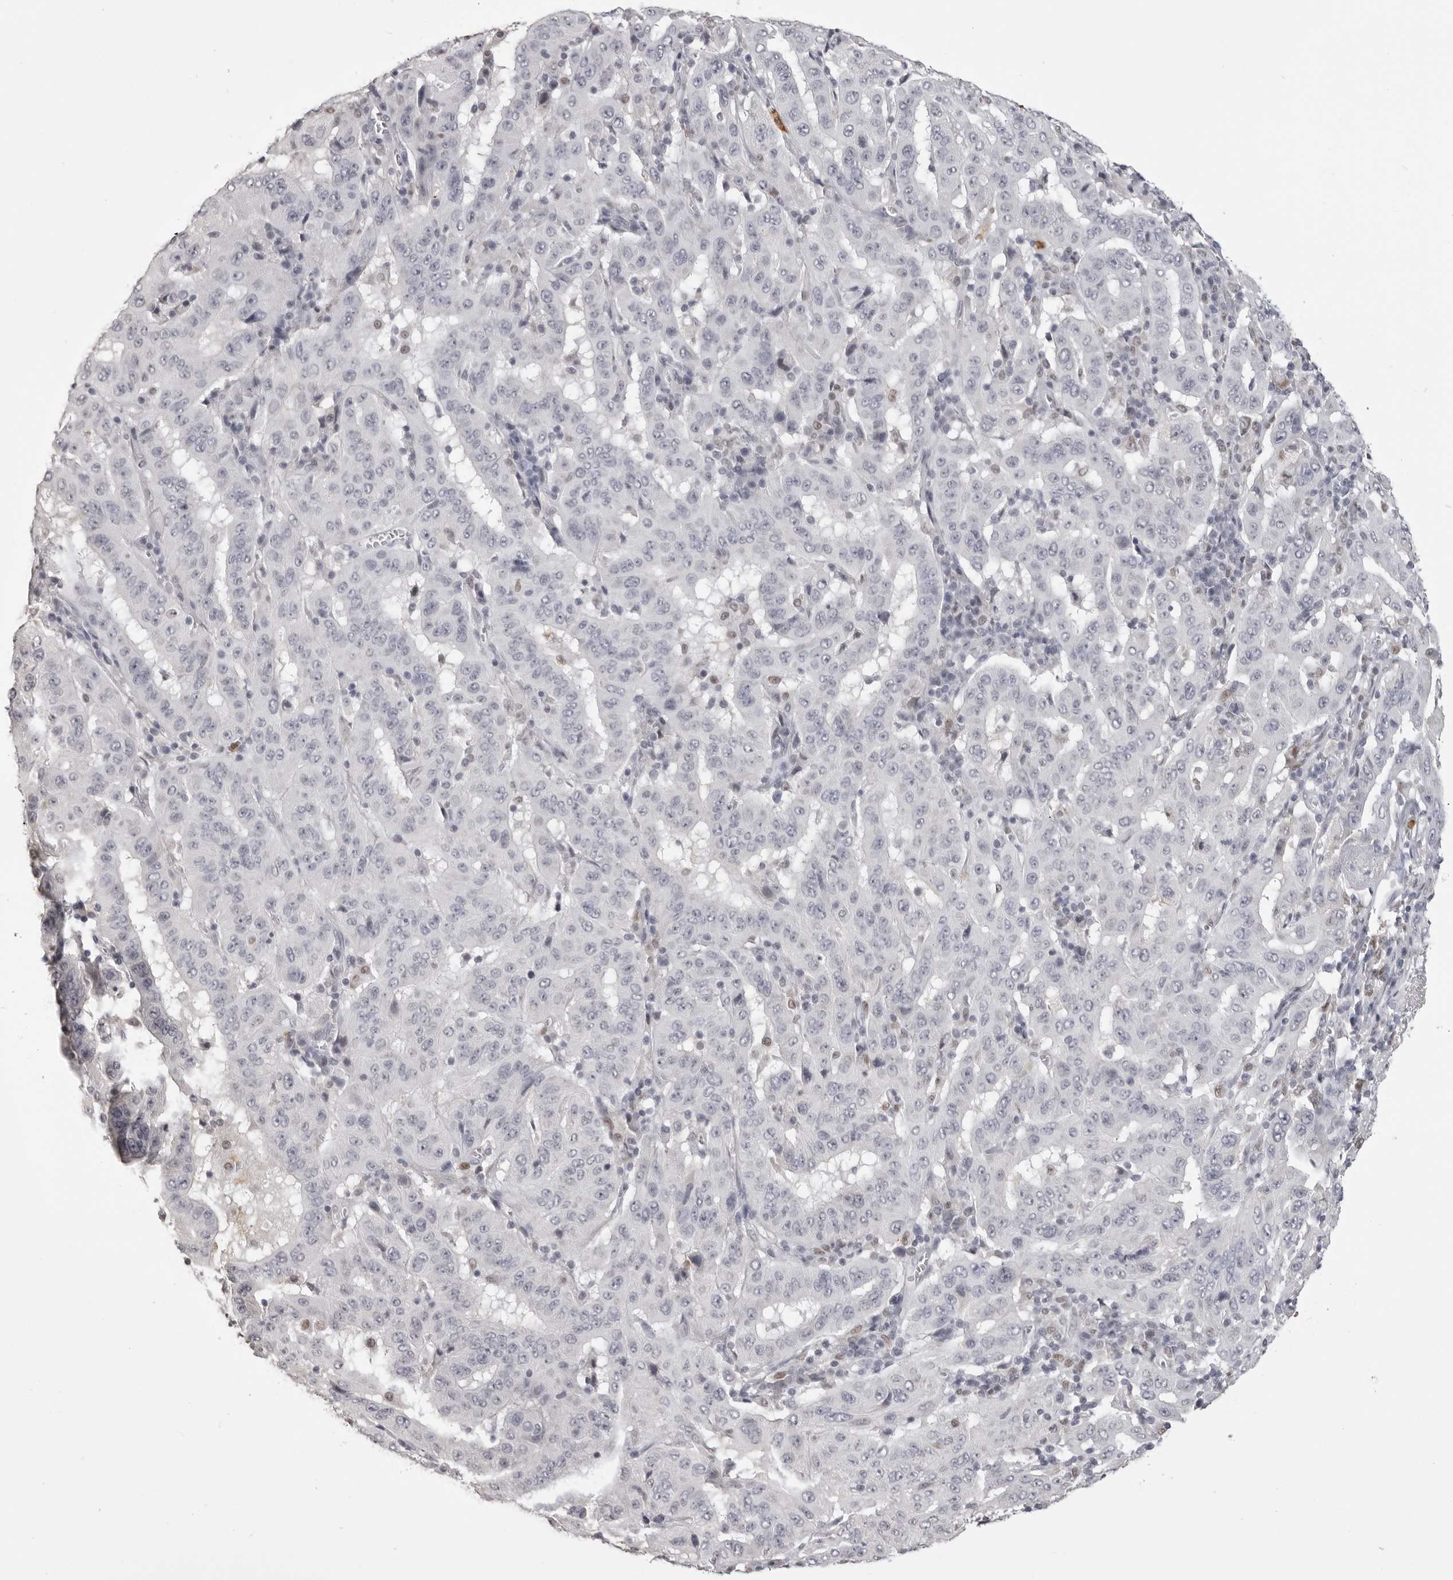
{"staining": {"intensity": "negative", "quantity": "none", "location": "none"}, "tissue": "pancreatic cancer", "cell_type": "Tumor cells", "image_type": "cancer", "snomed": [{"axis": "morphology", "description": "Adenocarcinoma, NOS"}, {"axis": "topography", "description": "Pancreas"}], "caption": "An immunohistochemistry photomicrograph of pancreatic cancer (adenocarcinoma) is shown. There is no staining in tumor cells of pancreatic cancer (adenocarcinoma).", "gene": "IL31", "patient": {"sex": "male", "age": 63}}